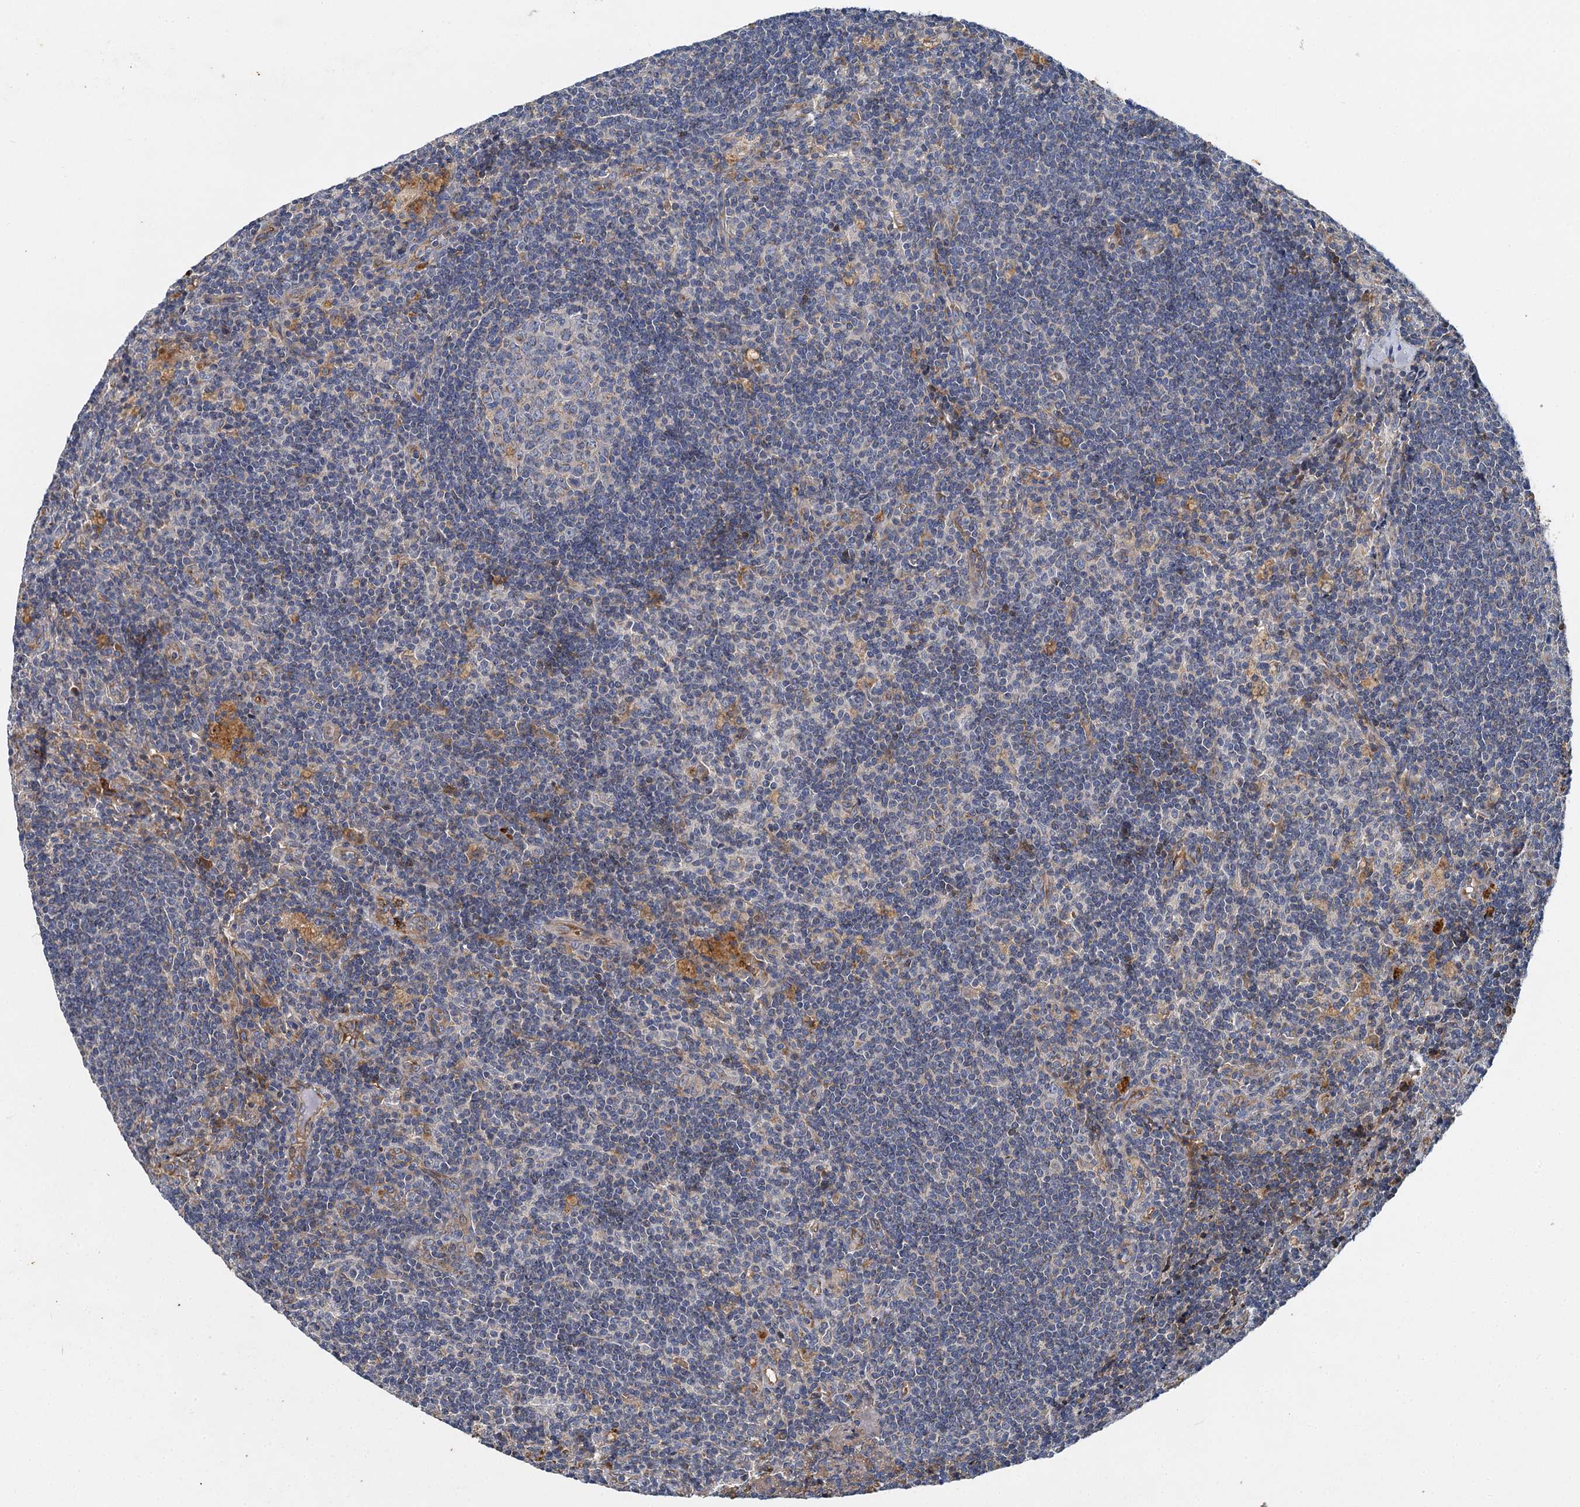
{"staining": {"intensity": "negative", "quantity": "none", "location": "none"}, "tissue": "lymph node", "cell_type": "Germinal center cells", "image_type": "normal", "snomed": [{"axis": "morphology", "description": "Normal tissue, NOS"}, {"axis": "topography", "description": "Lymph node"}], "caption": "Immunohistochemical staining of unremarkable human lymph node exhibits no significant expression in germinal center cells. (DAB immunohistochemistry with hematoxylin counter stain).", "gene": "BCS1L", "patient": {"sex": "male", "age": 69}}